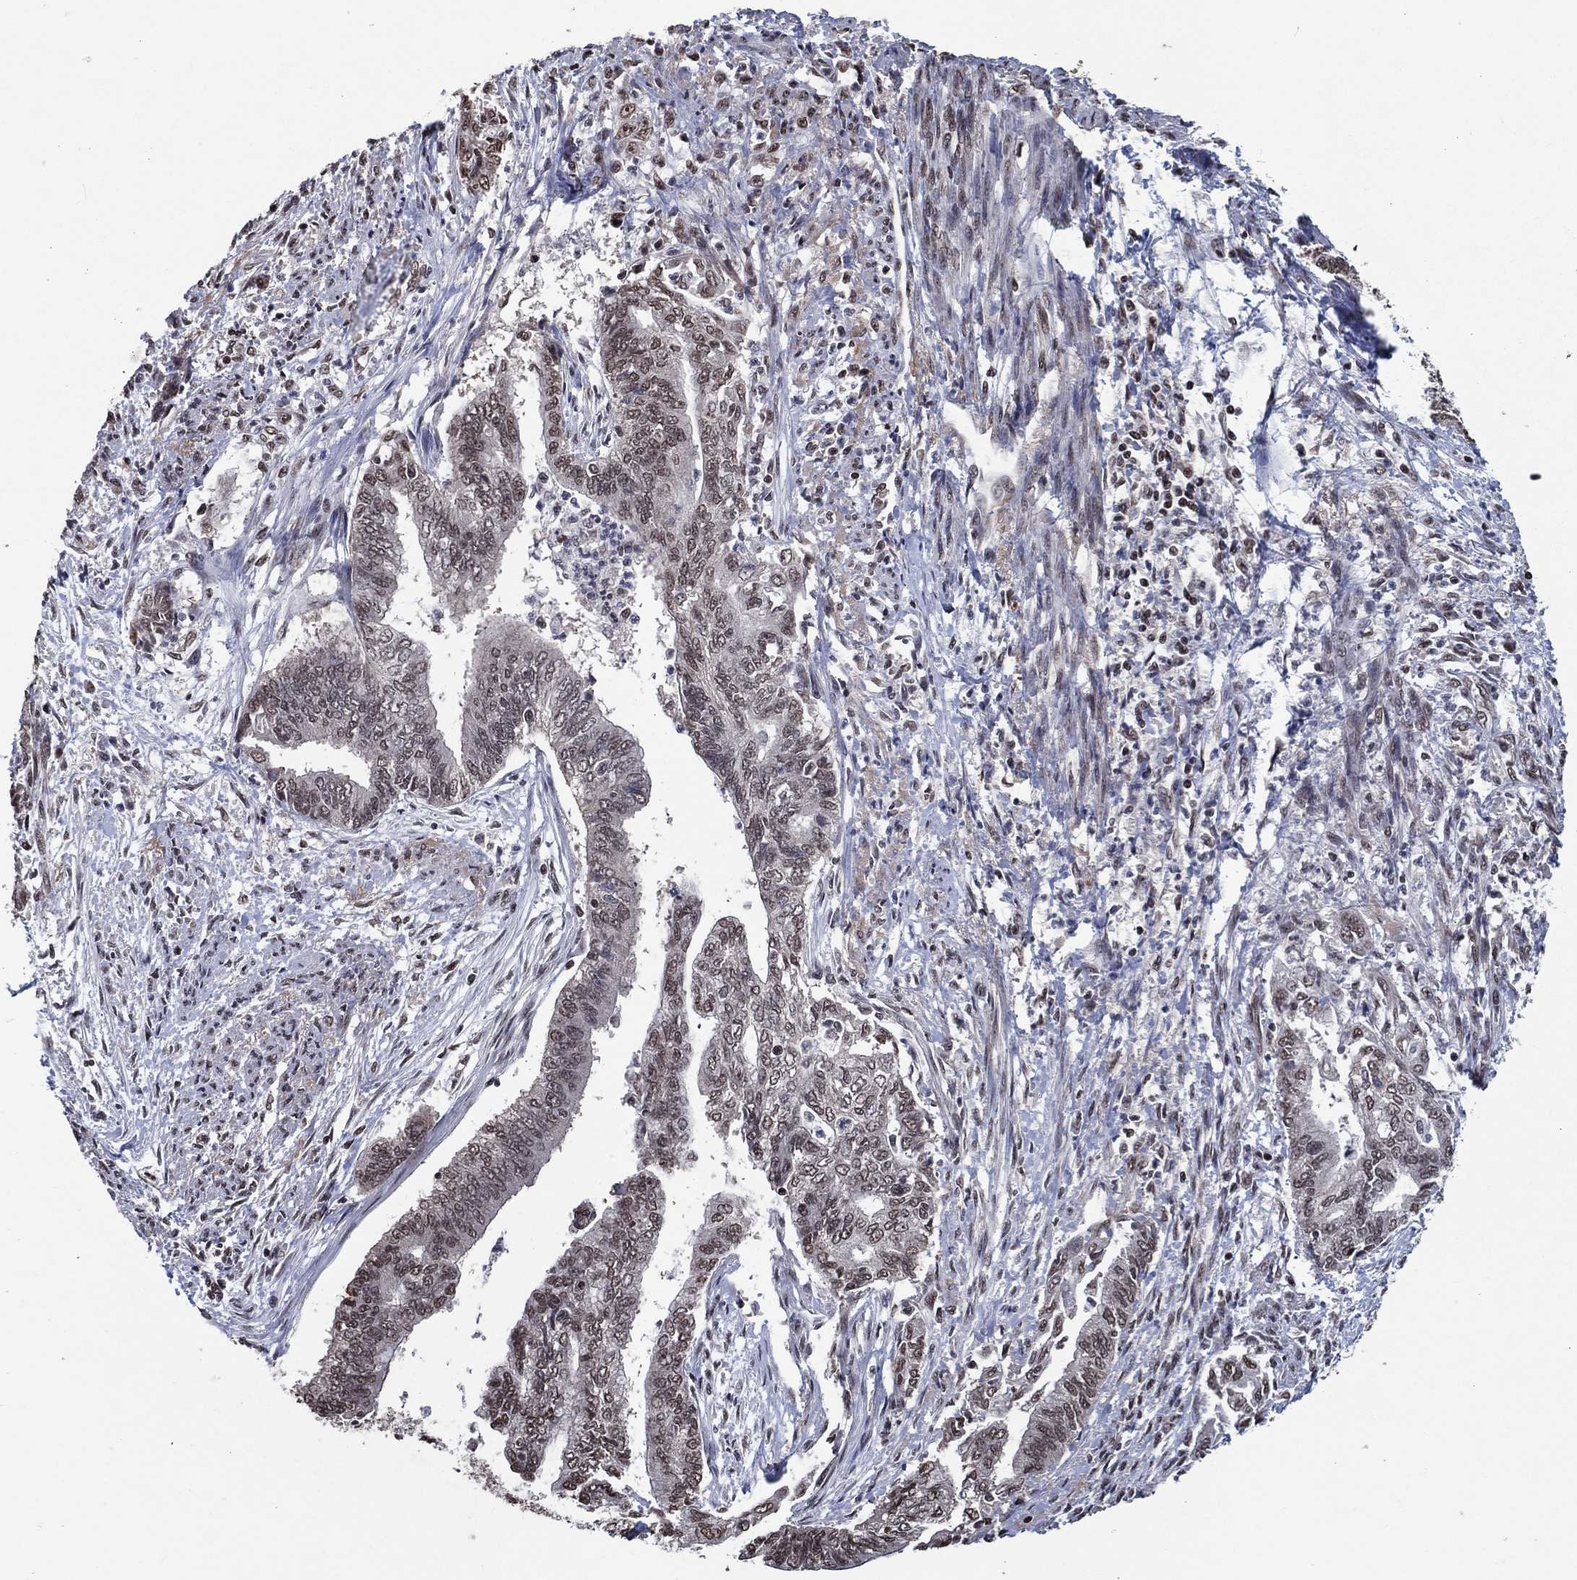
{"staining": {"intensity": "weak", "quantity": "25%-75%", "location": "nuclear"}, "tissue": "endometrial cancer", "cell_type": "Tumor cells", "image_type": "cancer", "snomed": [{"axis": "morphology", "description": "Adenocarcinoma, NOS"}, {"axis": "topography", "description": "Endometrium"}], "caption": "This is a micrograph of IHC staining of endometrial cancer, which shows weak expression in the nuclear of tumor cells.", "gene": "ZBTB42", "patient": {"sex": "female", "age": 65}}